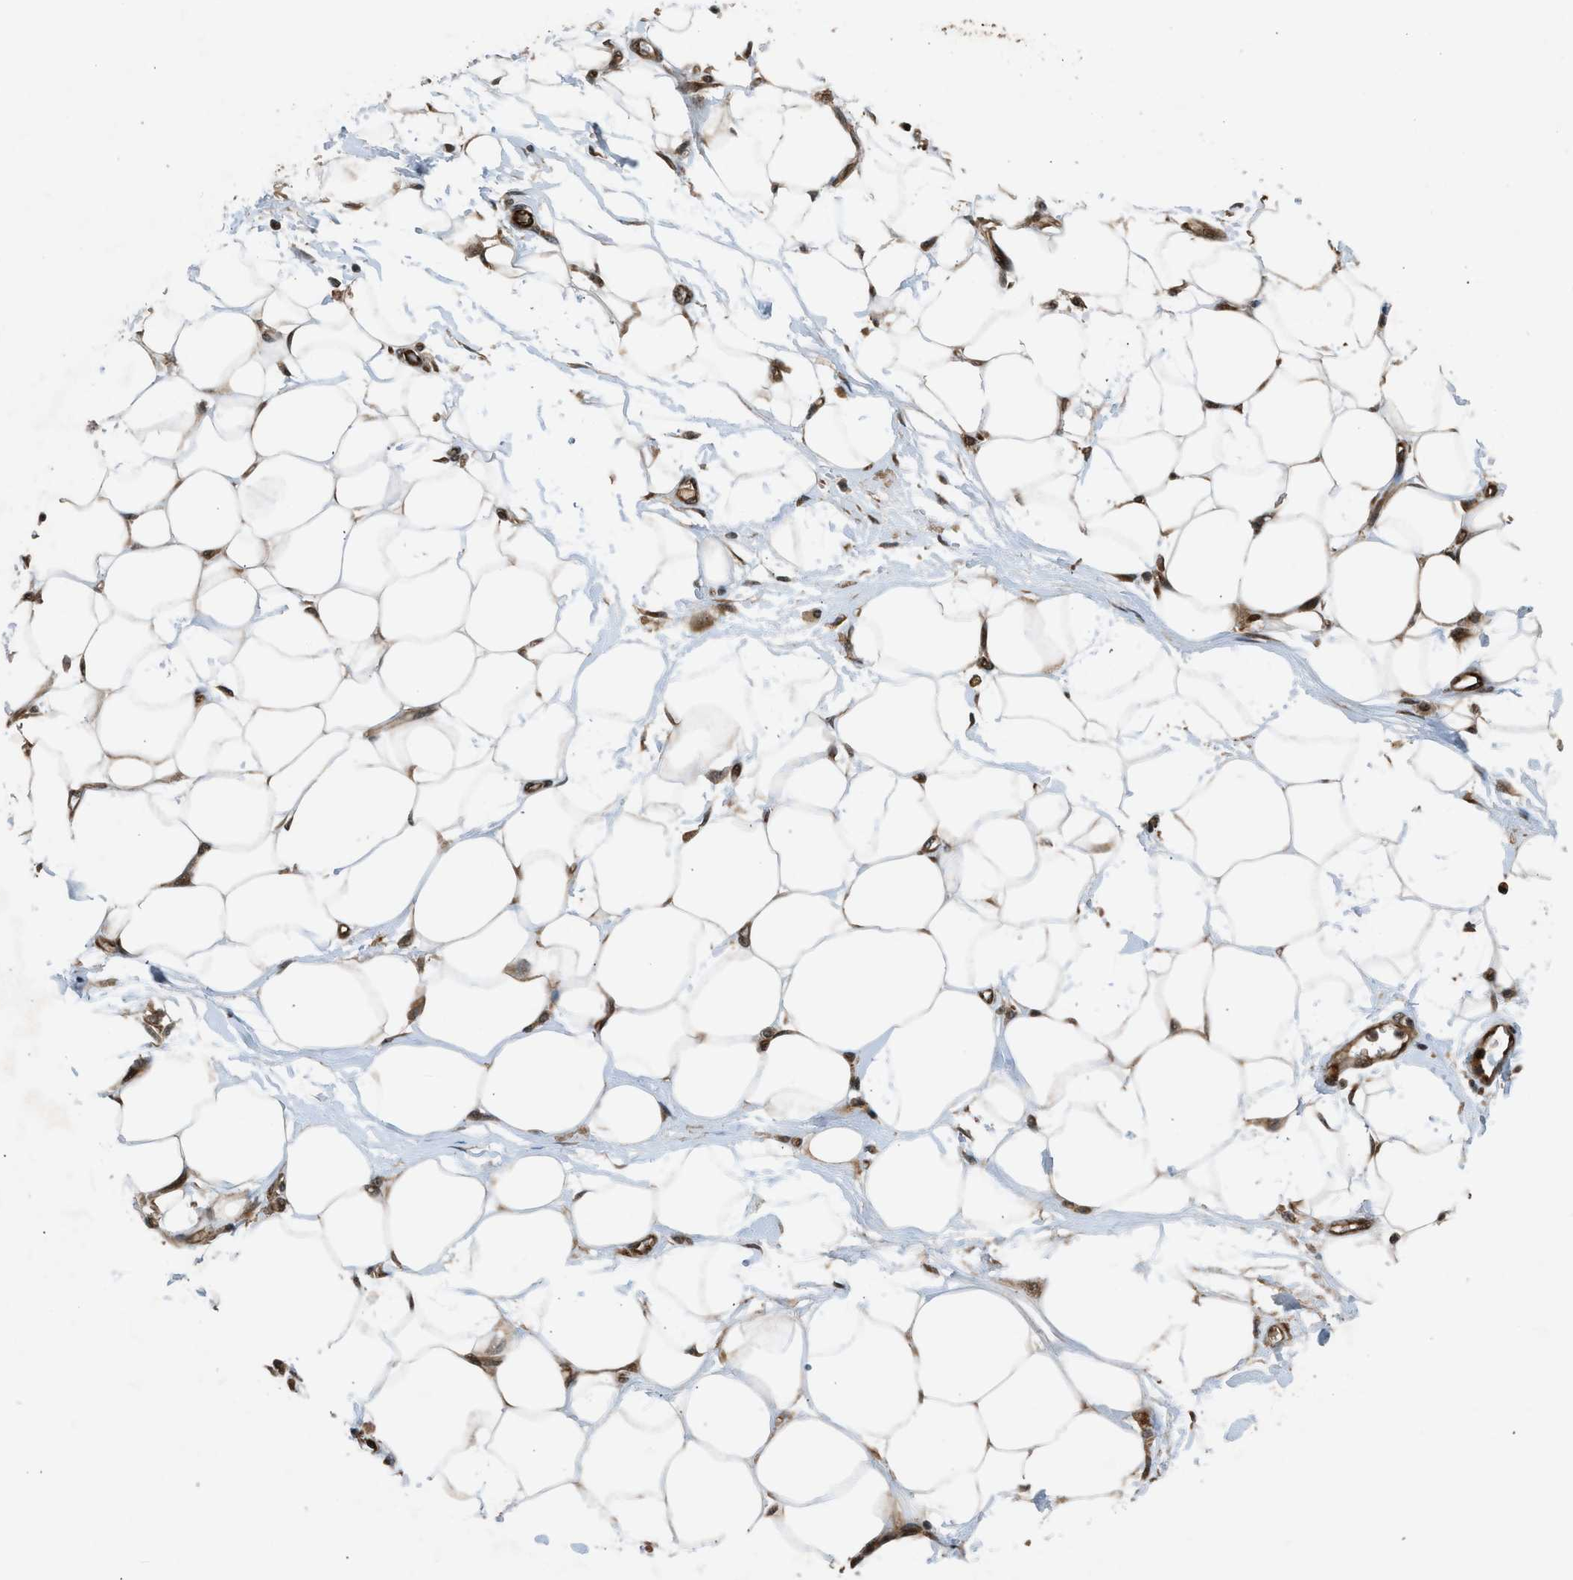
{"staining": {"intensity": "strong", "quantity": ">75%", "location": "nuclear"}, "tissue": "adipose tissue", "cell_type": "Adipocytes", "image_type": "normal", "snomed": [{"axis": "morphology", "description": "Normal tissue, NOS"}, {"axis": "morphology", "description": "Urothelial carcinoma, High grade"}, {"axis": "topography", "description": "Vascular tissue"}, {"axis": "topography", "description": "Urinary bladder"}], "caption": "IHC of unremarkable human adipose tissue reveals high levels of strong nuclear positivity in about >75% of adipocytes.", "gene": "TXNL1", "patient": {"sex": "female", "age": 56}}